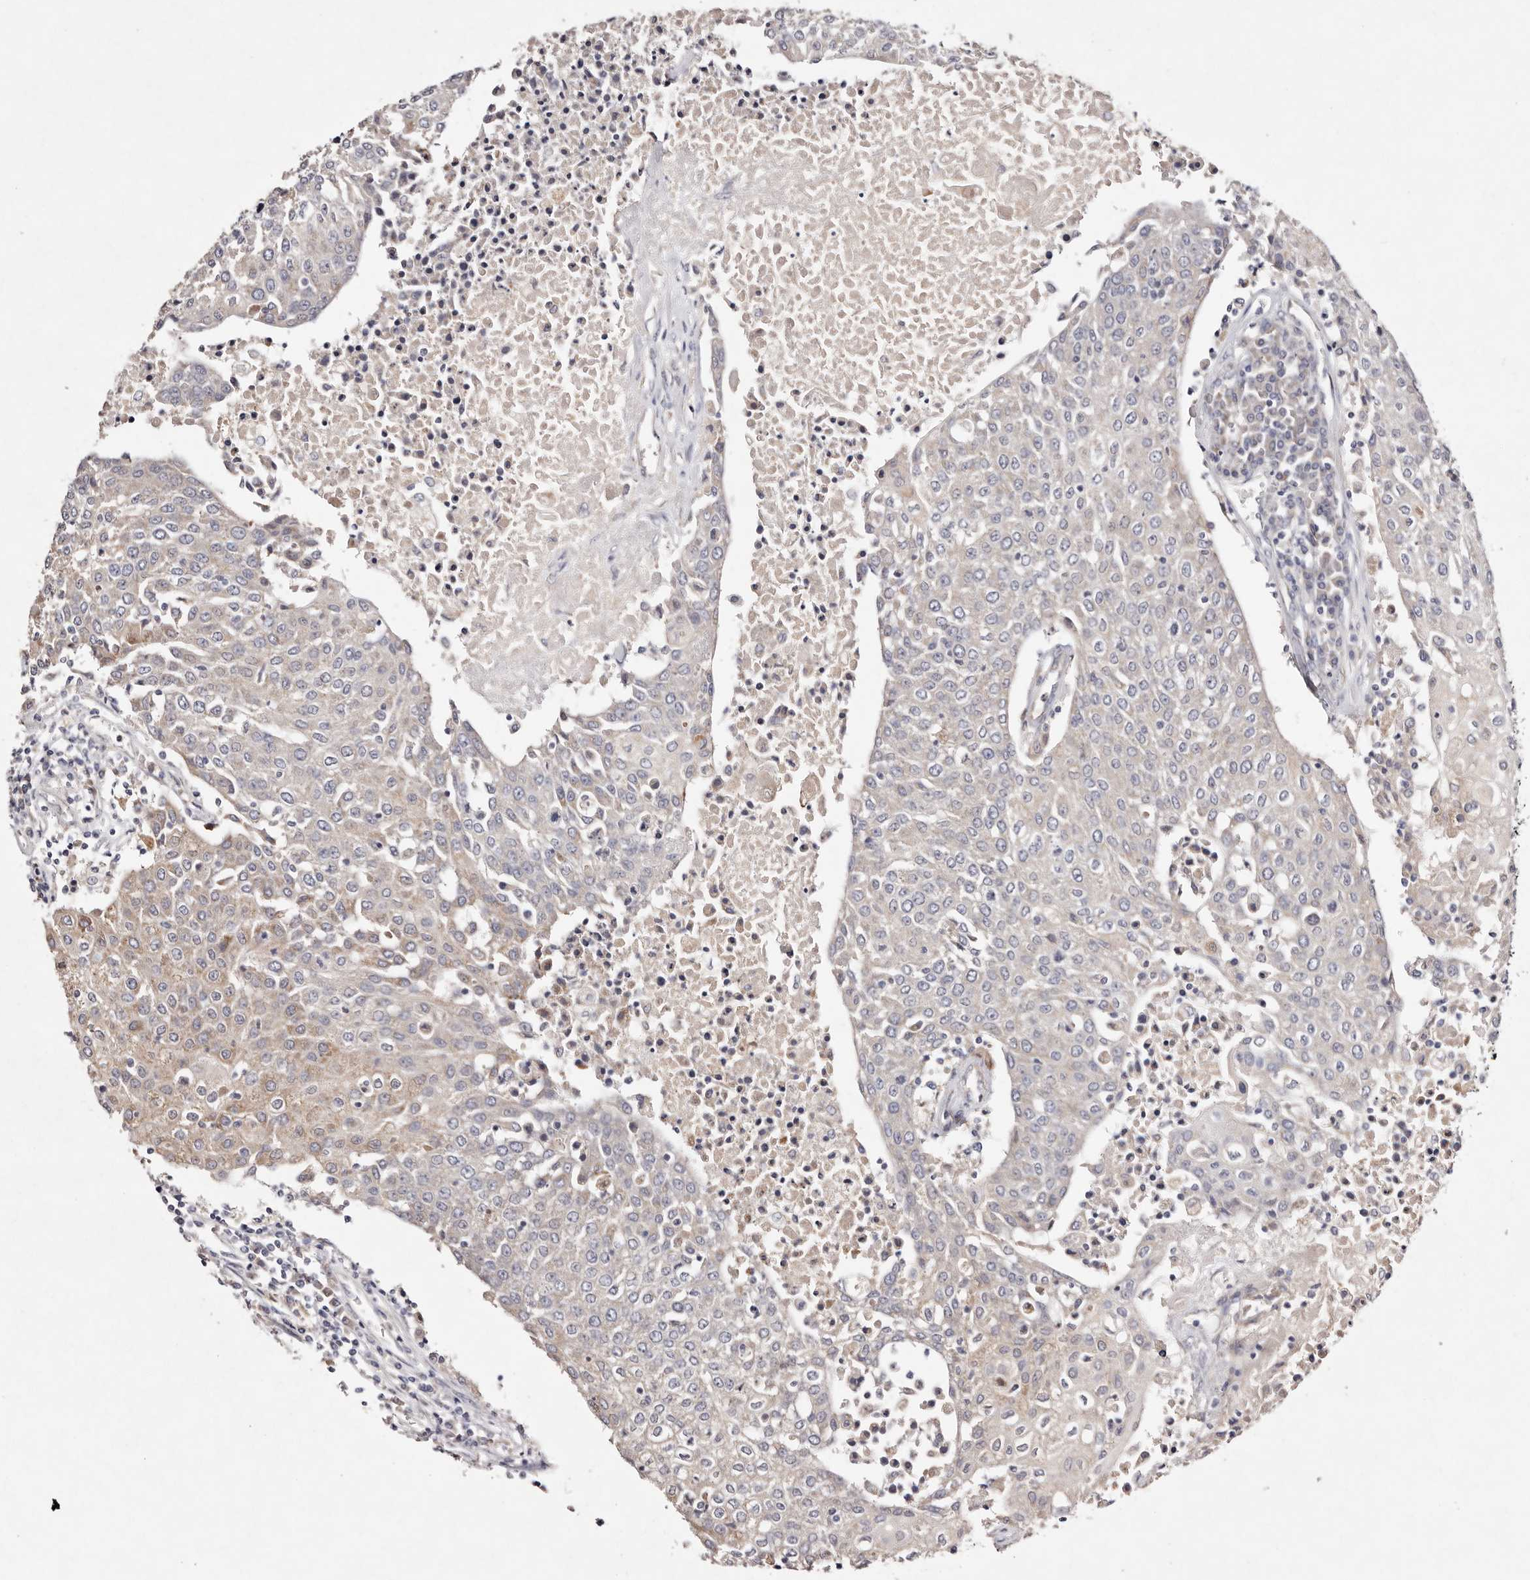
{"staining": {"intensity": "weak", "quantity": "<25%", "location": "cytoplasmic/membranous"}, "tissue": "urothelial cancer", "cell_type": "Tumor cells", "image_type": "cancer", "snomed": [{"axis": "morphology", "description": "Urothelial carcinoma, High grade"}, {"axis": "topography", "description": "Urinary bladder"}], "caption": "Immunohistochemistry (IHC) histopathology image of urothelial carcinoma (high-grade) stained for a protein (brown), which demonstrates no positivity in tumor cells.", "gene": "TSC2", "patient": {"sex": "female", "age": 85}}